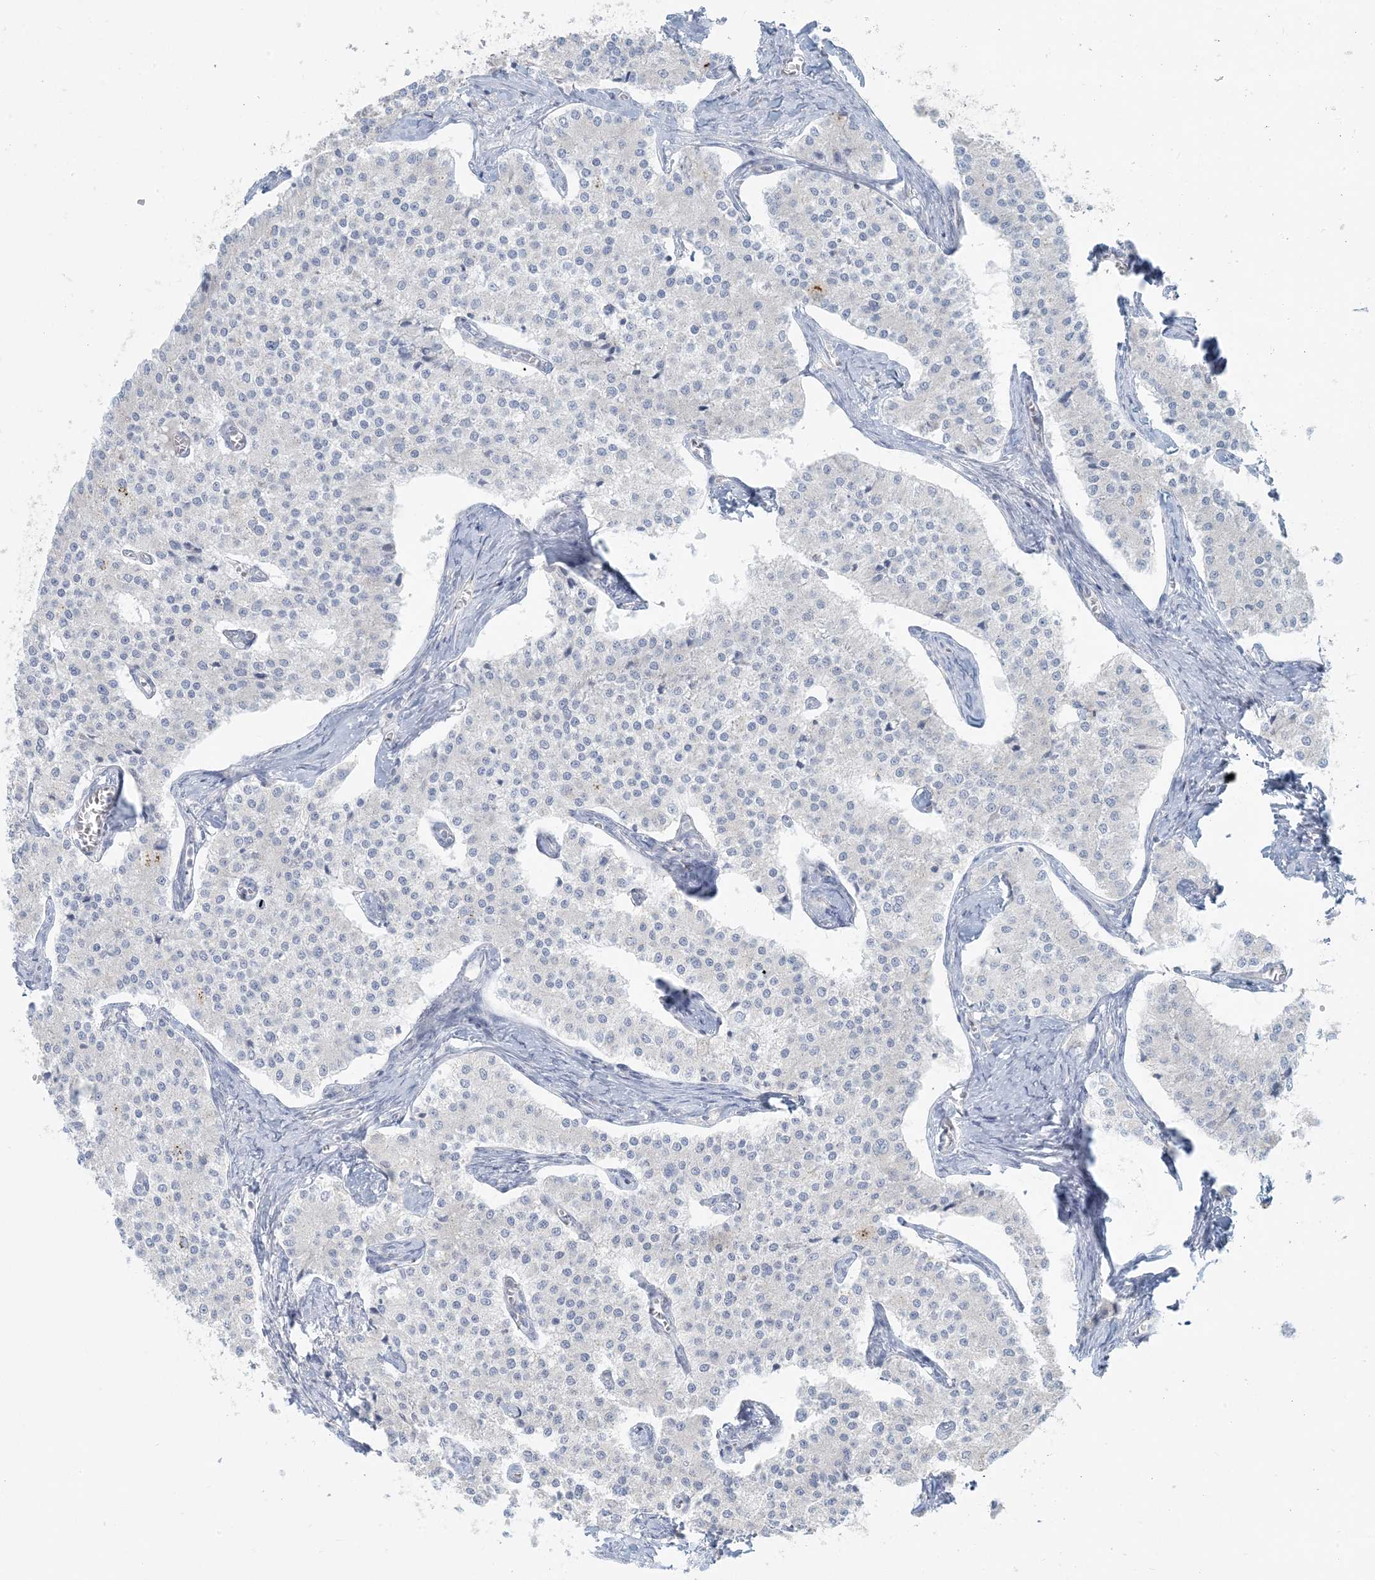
{"staining": {"intensity": "negative", "quantity": "none", "location": "none"}, "tissue": "carcinoid", "cell_type": "Tumor cells", "image_type": "cancer", "snomed": [{"axis": "morphology", "description": "Carcinoid, malignant, NOS"}, {"axis": "topography", "description": "Colon"}], "caption": "Immunohistochemistry (IHC) histopathology image of neoplastic tissue: human malignant carcinoid stained with DAB shows no significant protein staining in tumor cells.", "gene": "HACL1", "patient": {"sex": "female", "age": 52}}